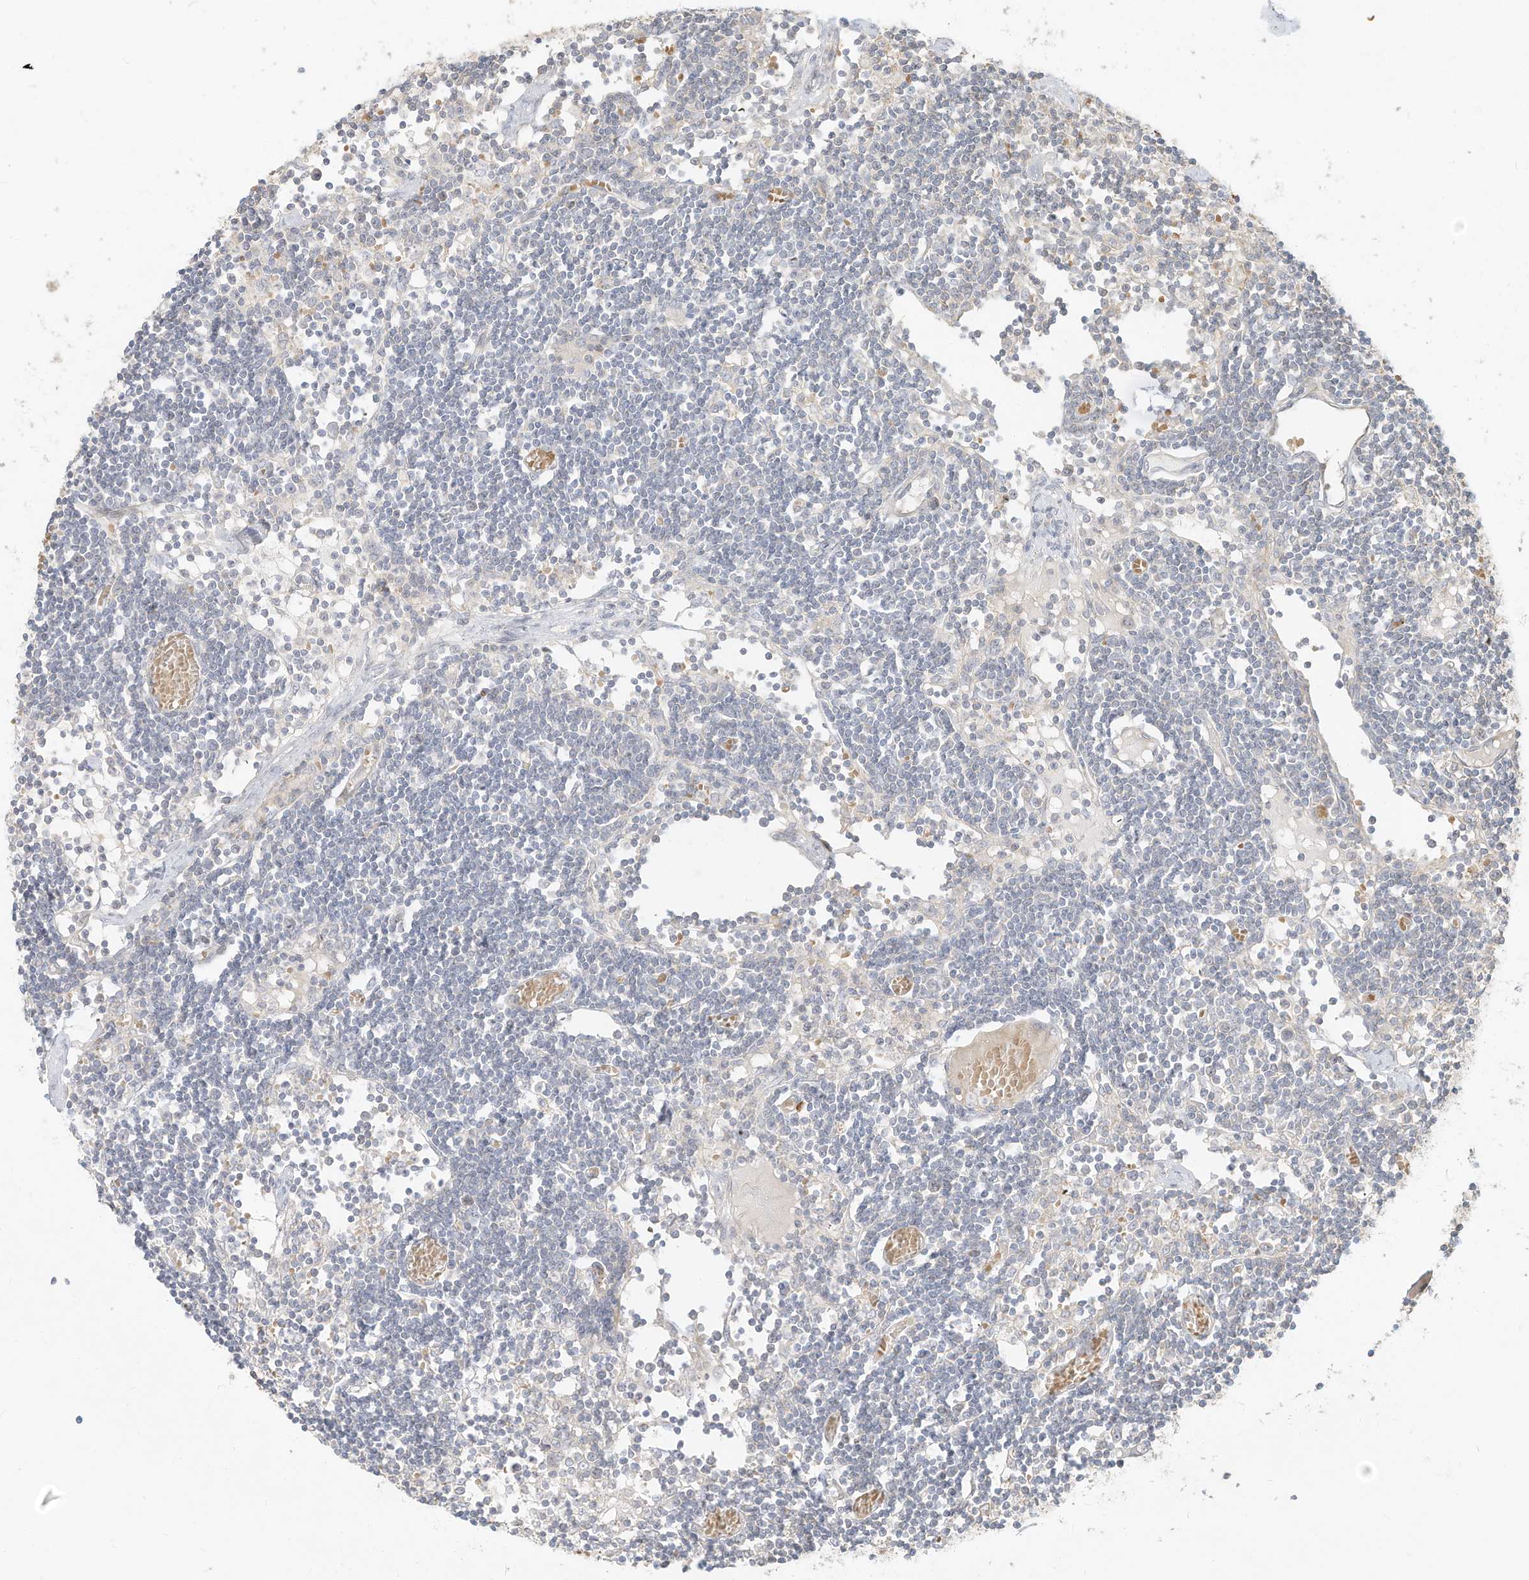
{"staining": {"intensity": "negative", "quantity": "none", "location": "none"}, "tissue": "lymph node", "cell_type": "Germinal center cells", "image_type": "normal", "snomed": [{"axis": "morphology", "description": "Normal tissue, NOS"}, {"axis": "topography", "description": "Lymph node"}], "caption": "This is an IHC histopathology image of benign human lymph node. There is no staining in germinal center cells.", "gene": "OFD1", "patient": {"sex": "female", "age": 11}}